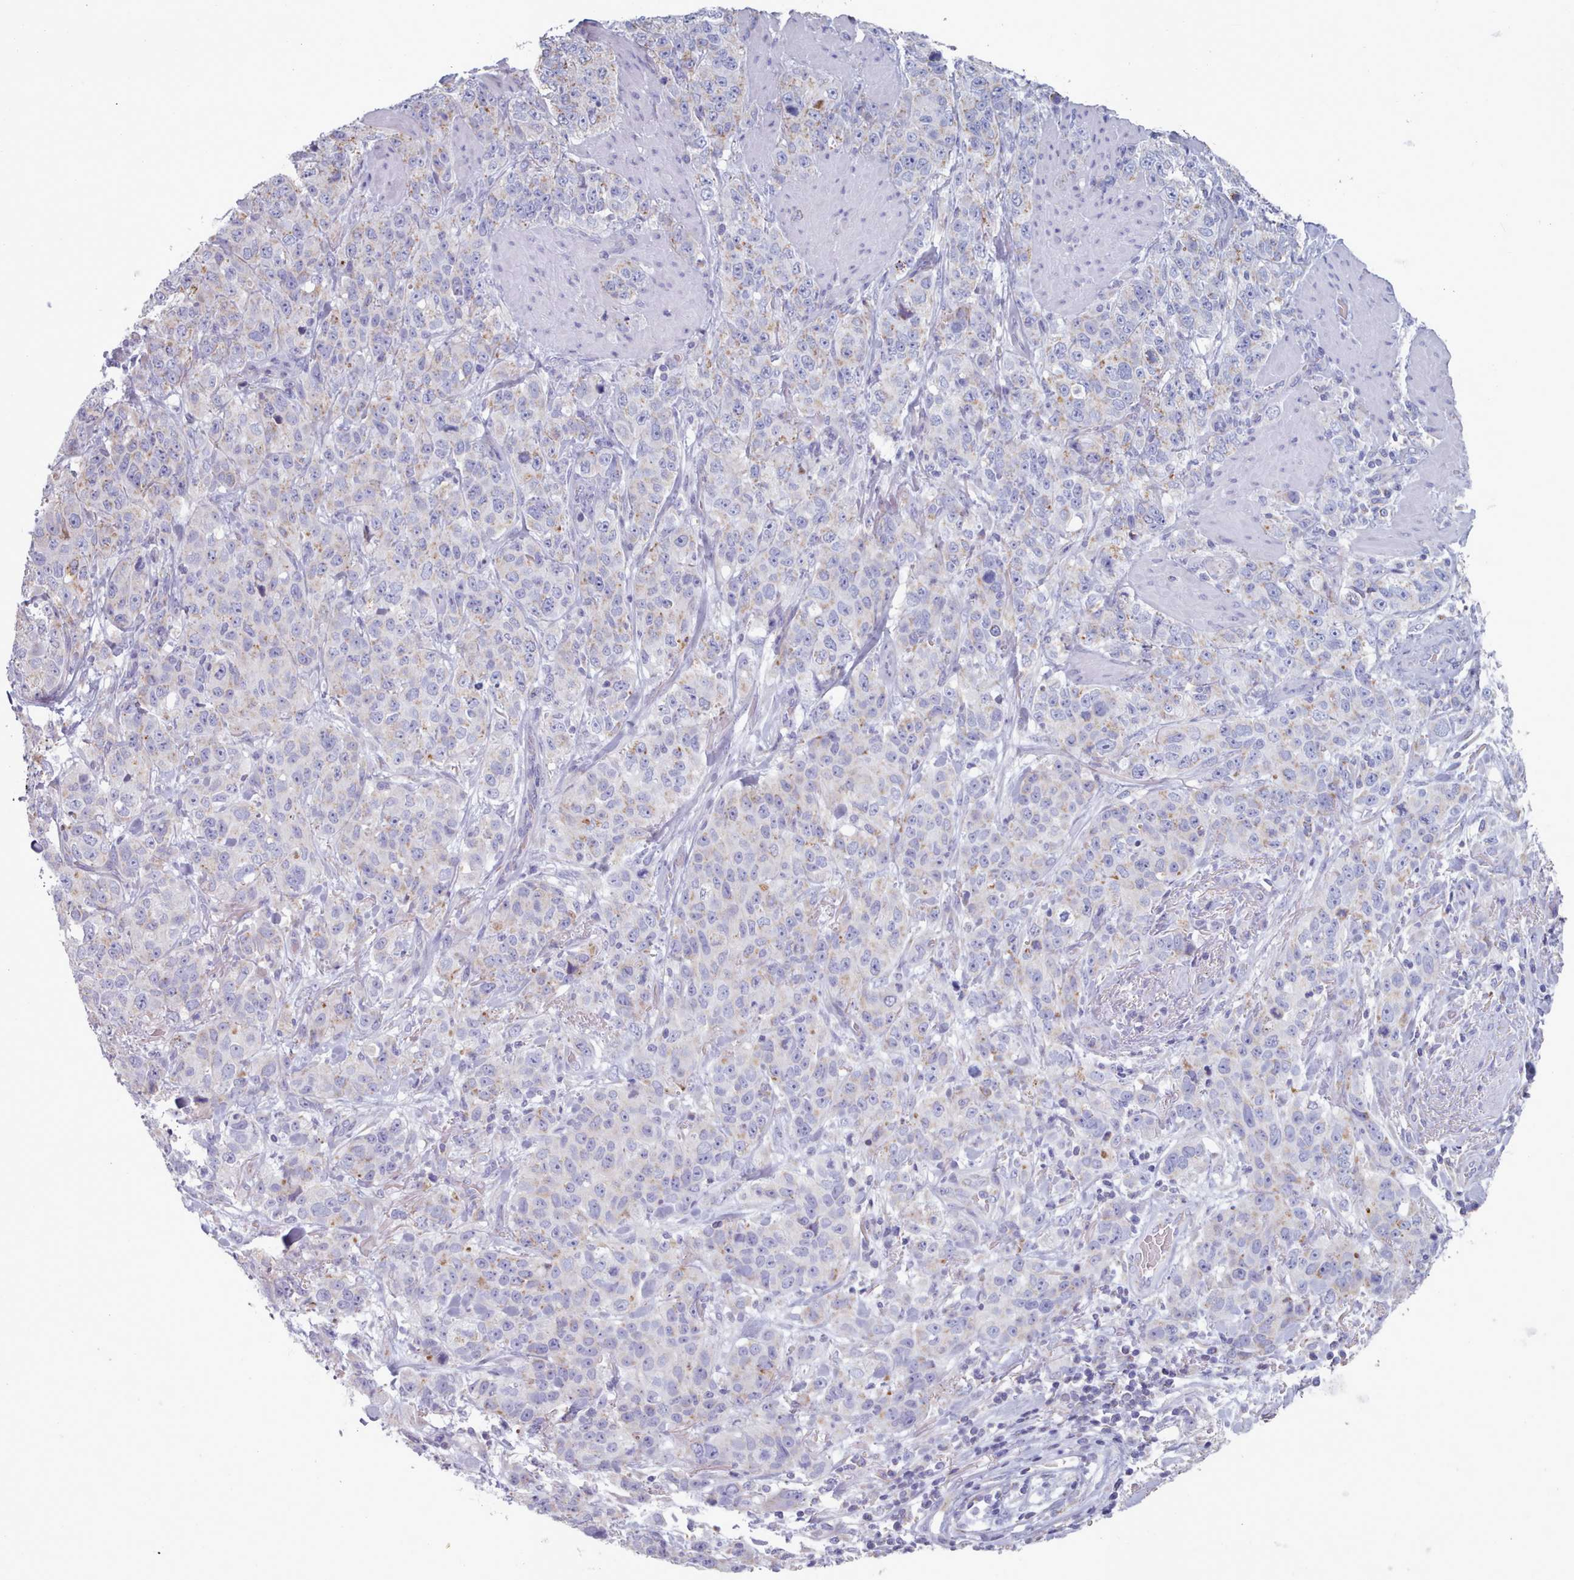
{"staining": {"intensity": "negative", "quantity": "none", "location": "none"}, "tissue": "stomach cancer", "cell_type": "Tumor cells", "image_type": "cancer", "snomed": [{"axis": "morphology", "description": "Adenocarcinoma, NOS"}, {"axis": "topography", "description": "Stomach"}], "caption": "A high-resolution histopathology image shows immunohistochemistry (IHC) staining of stomach cancer (adenocarcinoma), which exhibits no significant staining in tumor cells. Nuclei are stained in blue.", "gene": "HAO1", "patient": {"sex": "male", "age": 48}}